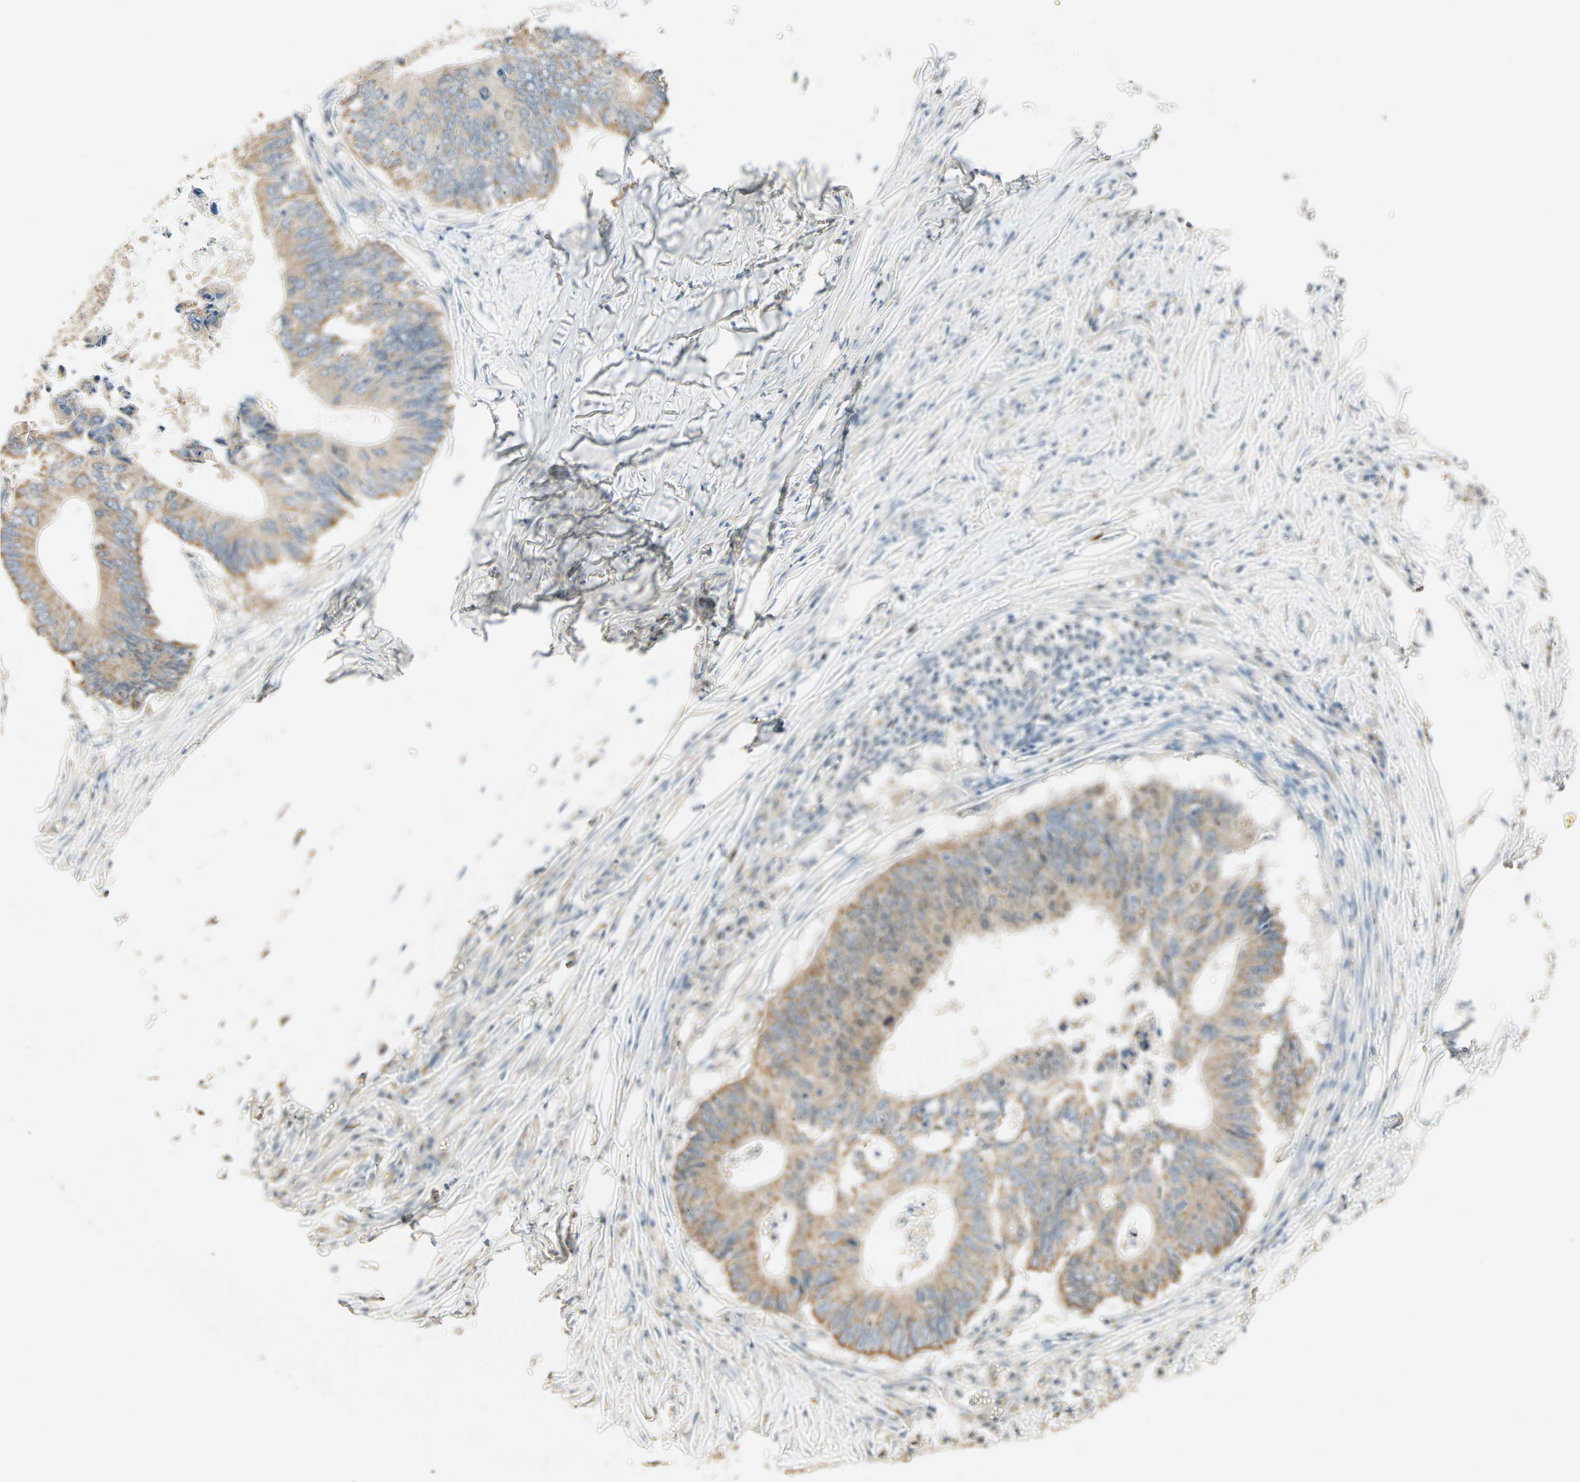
{"staining": {"intensity": "moderate", "quantity": ">75%", "location": "cytoplasmic/membranous"}, "tissue": "colorectal cancer", "cell_type": "Tumor cells", "image_type": "cancer", "snomed": [{"axis": "morphology", "description": "Adenocarcinoma, NOS"}, {"axis": "topography", "description": "Colon"}], "caption": "Adenocarcinoma (colorectal) tissue exhibits moderate cytoplasmic/membranous expression in approximately >75% of tumor cells, visualized by immunohistochemistry.", "gene": "RAD18", "patient": {"sex": "male", "age": 71}}